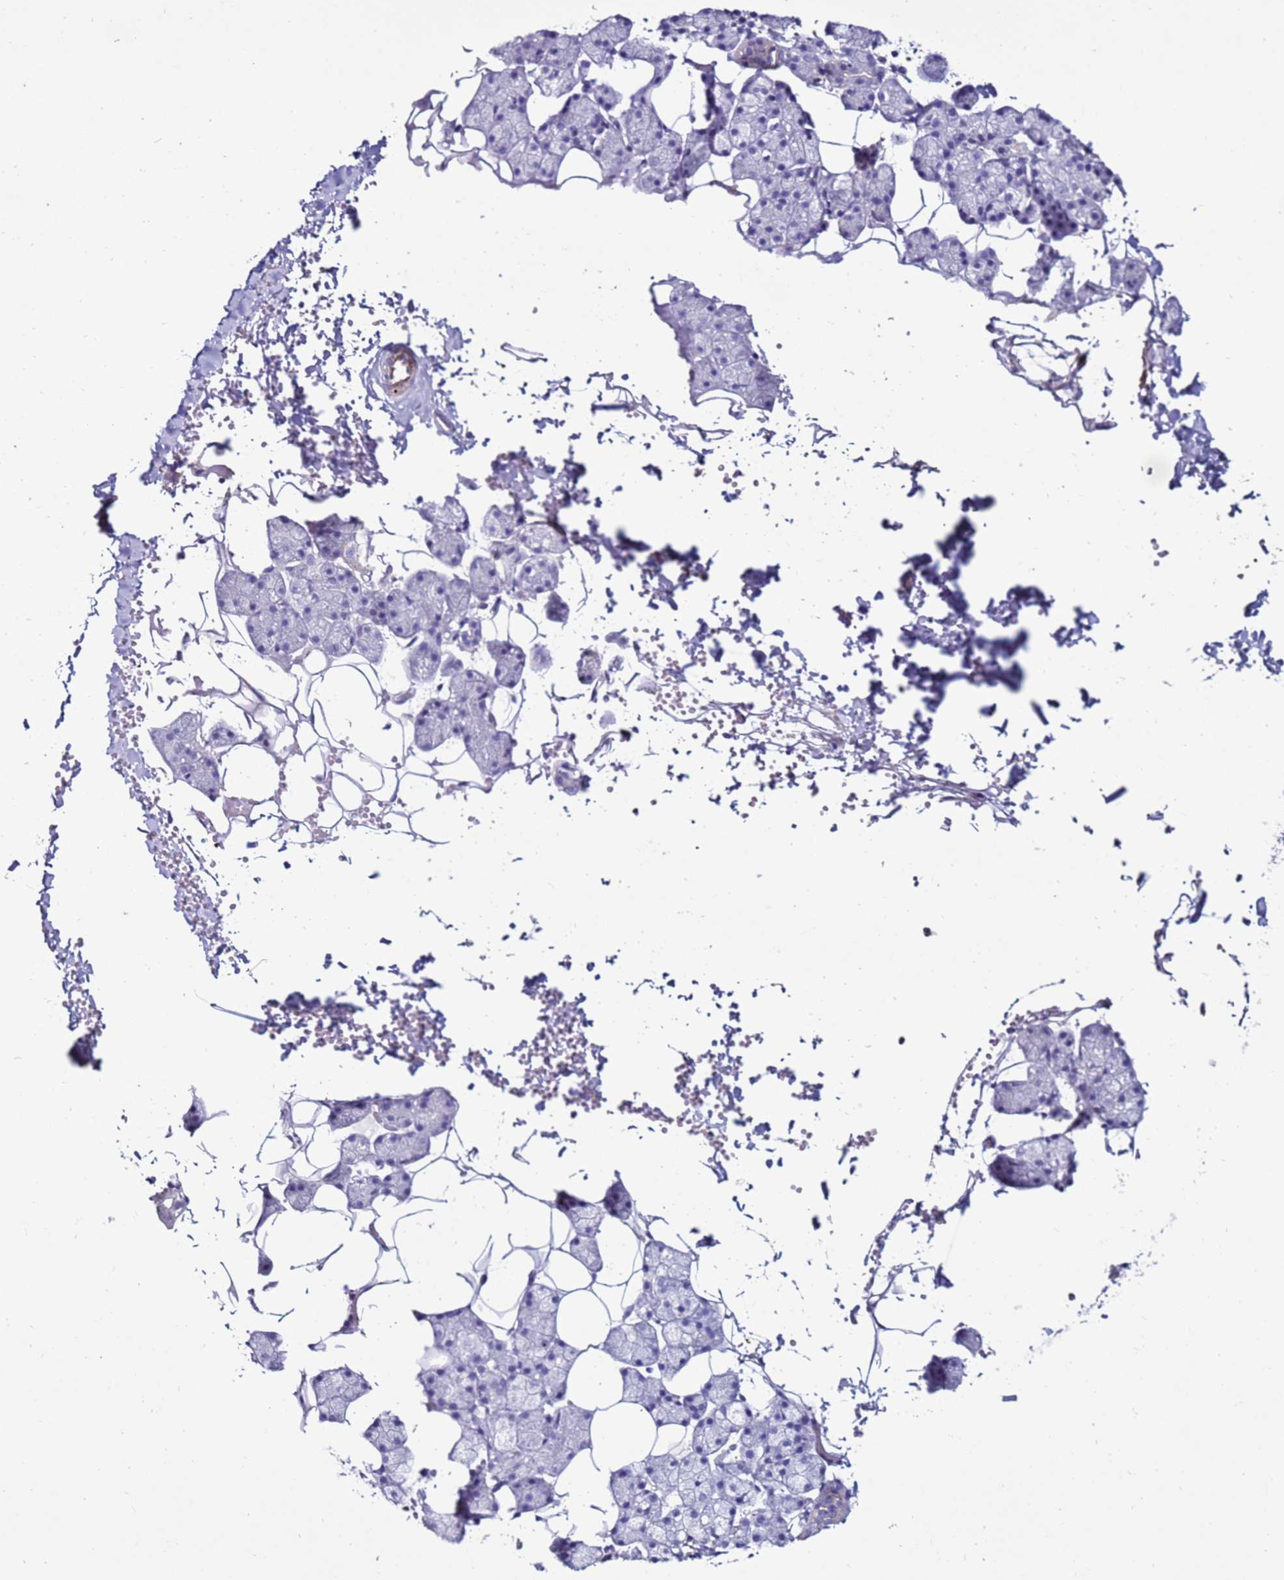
{"staining": {"intensity": "negative", "quantity": "none", "location": "none"}, "tissue": "salivary gland", "cell_type": "Glandular cells", "image_type": "normal", "snomed": [{"axis": "morphology", "description": "Normal tissue, NOS"}, {"axis": "topography", "description": "Salivary gland"}], "caption": "A histopathology image of salivary gland stained for a protein displays no brown staining in glandular cells. (DAB (3,3'-diaminobenzidine) IHC, high magnification).", "gene": "CLEC4M", "patient": {"sex": "female", "age": 33}}